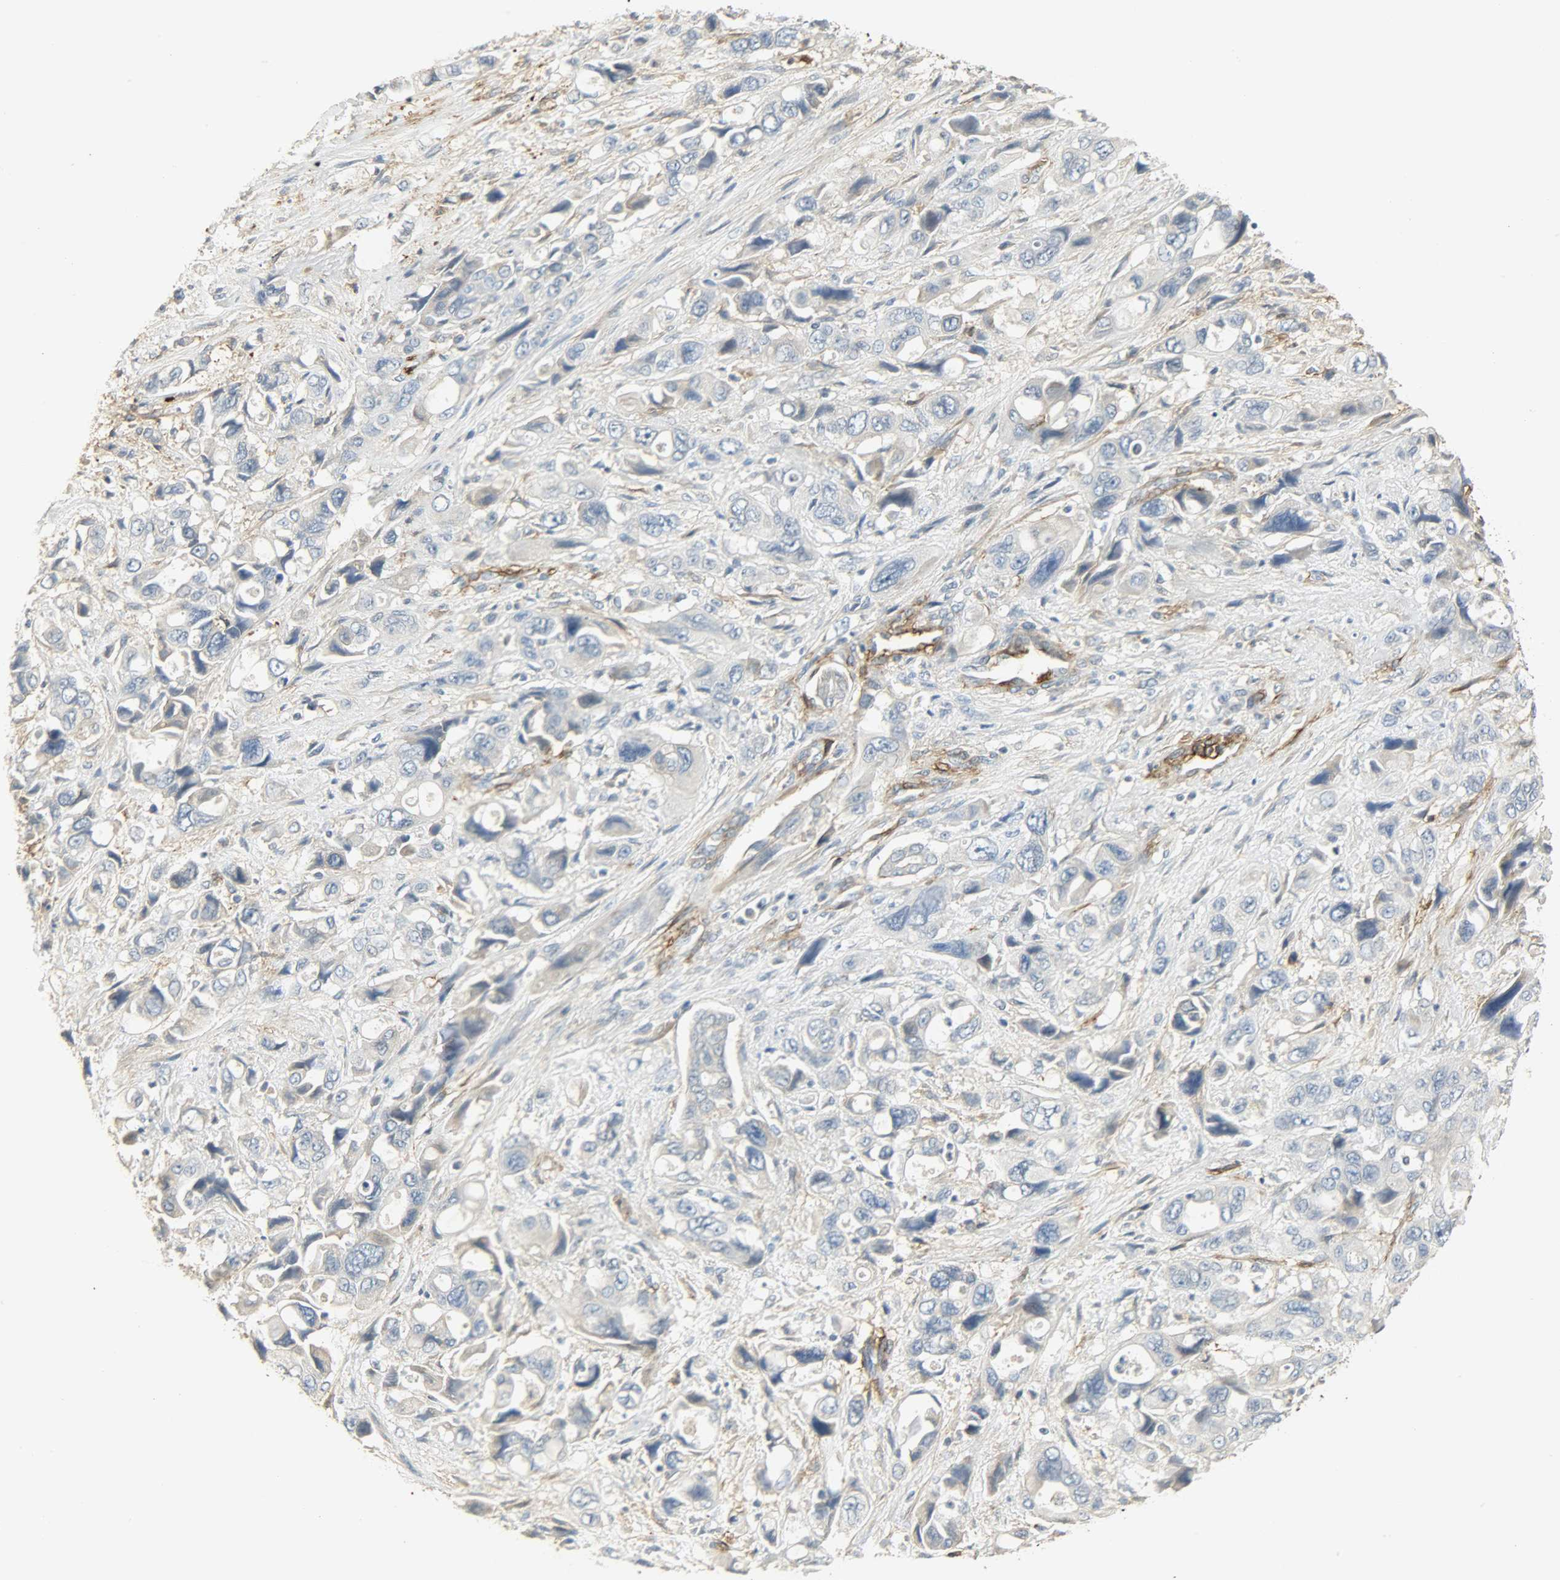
{"staining": {"intensity": "negative", "quantity": "none", "location": "none"}, "tissue": "pancreatic cancer", "cell_type": "Tumor cells", "image_type": "cancer", "snomed": [{"axis": "morphology", "description": "Adenocarcinoma, NOS"}, {"axis": "topography", "description": "Pancreas"}], "caption": "Pancreatic adenocarcinoma stained for a protein using IHC reveals no positivity tumor cells.", "gene": "ENPEP", "patient": {"sex": "male", "age": 46}}